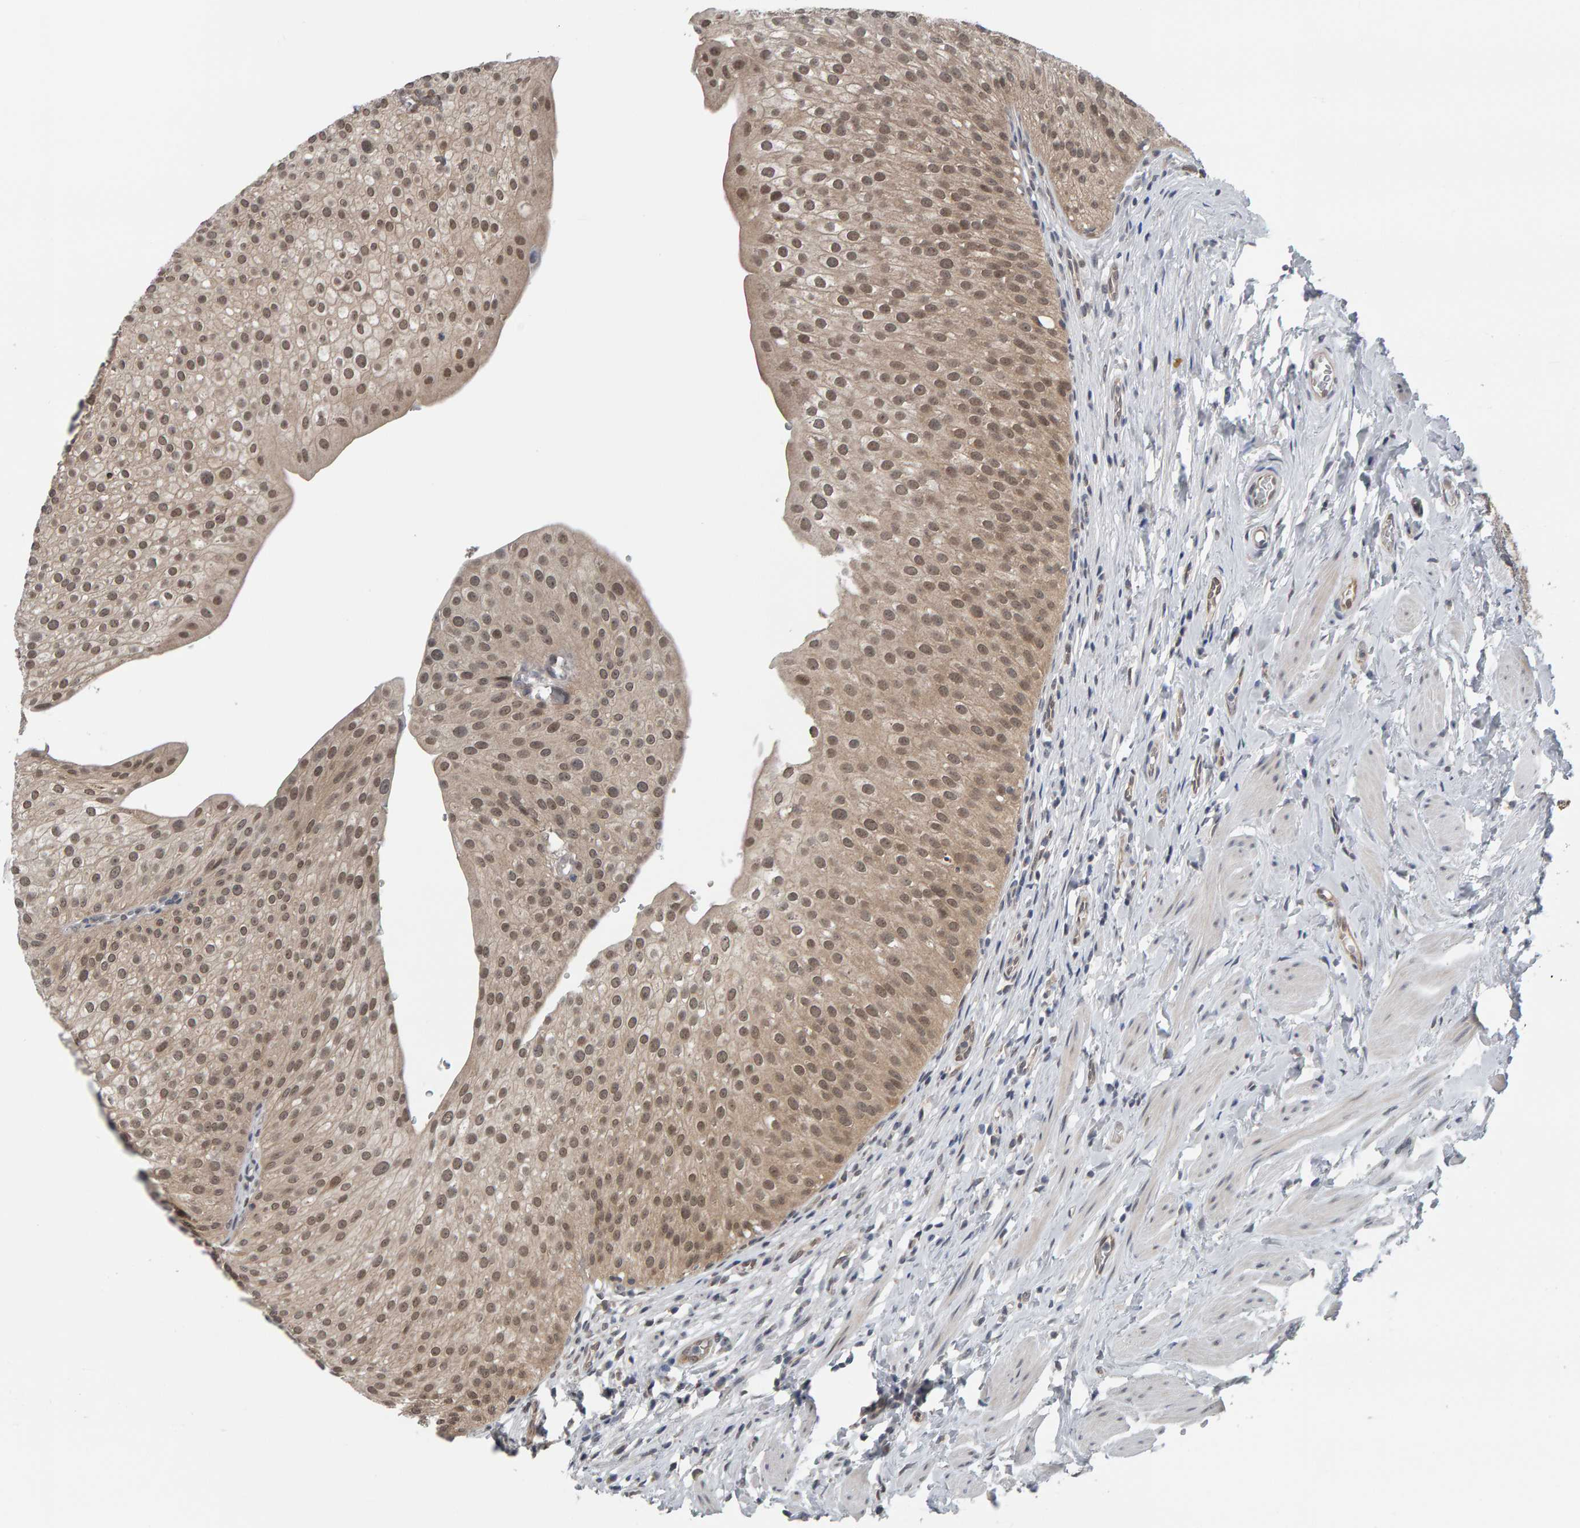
{"staining": {"intensity": "moderate", "quantity": "25%-75%", "location": "cytoplasmic/membranous,nuclear"}, "tissue": "urothelial cancer", "cell_type": "Tumor cells", "image_type": "cancer", "snomed": [{"axis": "morphology", "description": "Normal tissue, NOS"}, {"axis": "morphology", "description": "Urothelial carcinoma, Low grade"}, {"axis": "topography", "description": "Smooth muscle"}, {"axis": "topography", "description": "Urinary bladder"}], "caption": "Tumor cells display medium levels of moderate cytoplasmic/membranous and nuclear positivity in approximately 25%-75% of cells in urothelial cancer. (IHC, brightfield microscopy, high magnification).", "gene": "COASY", "patient": {"sex": "male", "age": 60}}